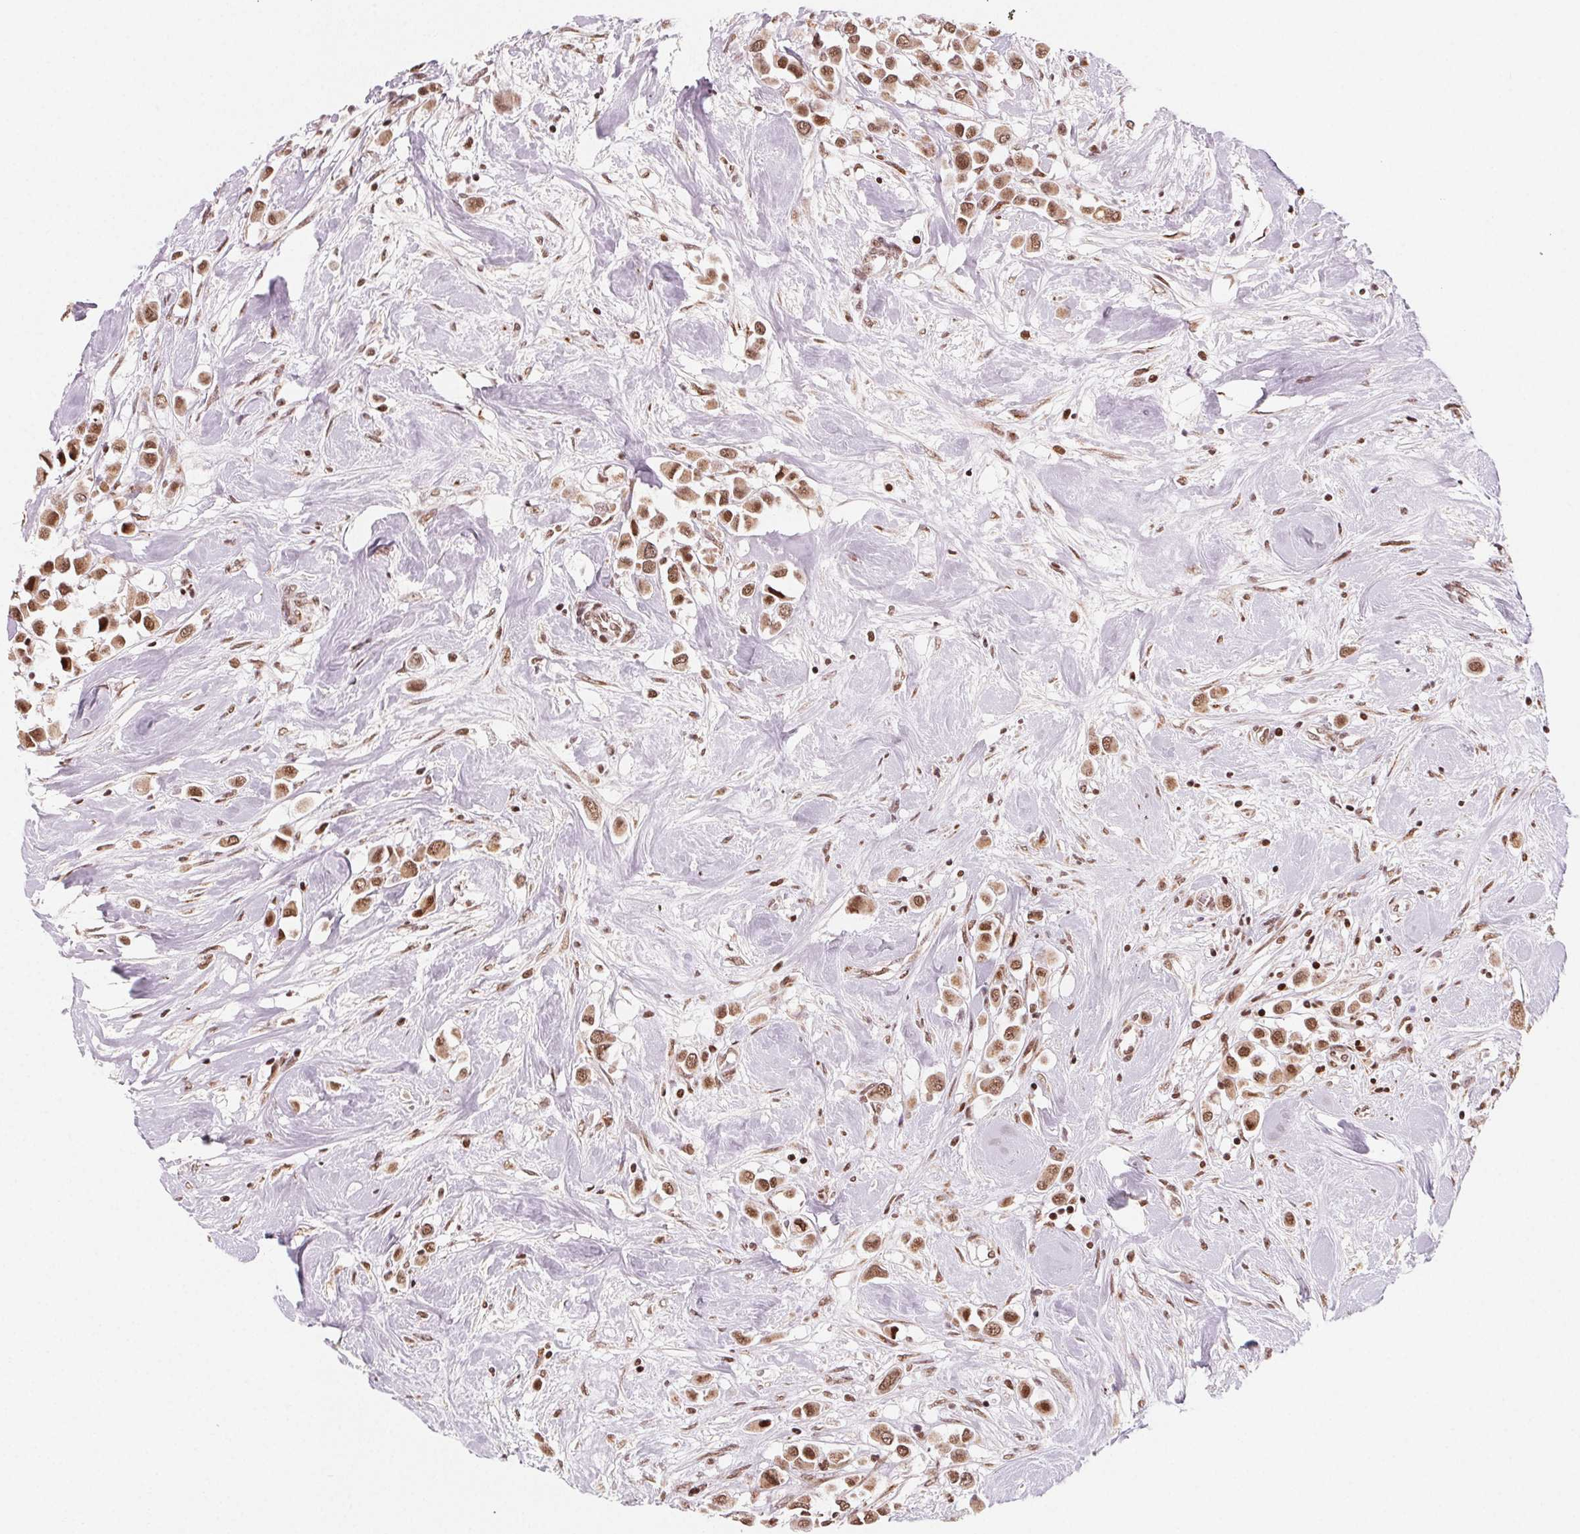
{"staining": {"intensity": "moderate", "quantity": ">75%", "location": "nuclear"}, "tissue": "breast cancer", "cell_type": "Tumor cells", "image_type": "cancer", "snomed": [{"axis": "morphology", "description": "Duct carcinoma"}, {"axis": "topography", "description": "Breast"}], "caption": "DAB (3,3'-diaminobenzidine) immunohistochemical staining of human breast cancer shows moderate nuclear protein positivity in about >75% of tumor cells. (Brightfield microscopy of DAB IHC at high magnification).", "gene": "TOPORS", "patient": {"sex": "female", "age": 61}}